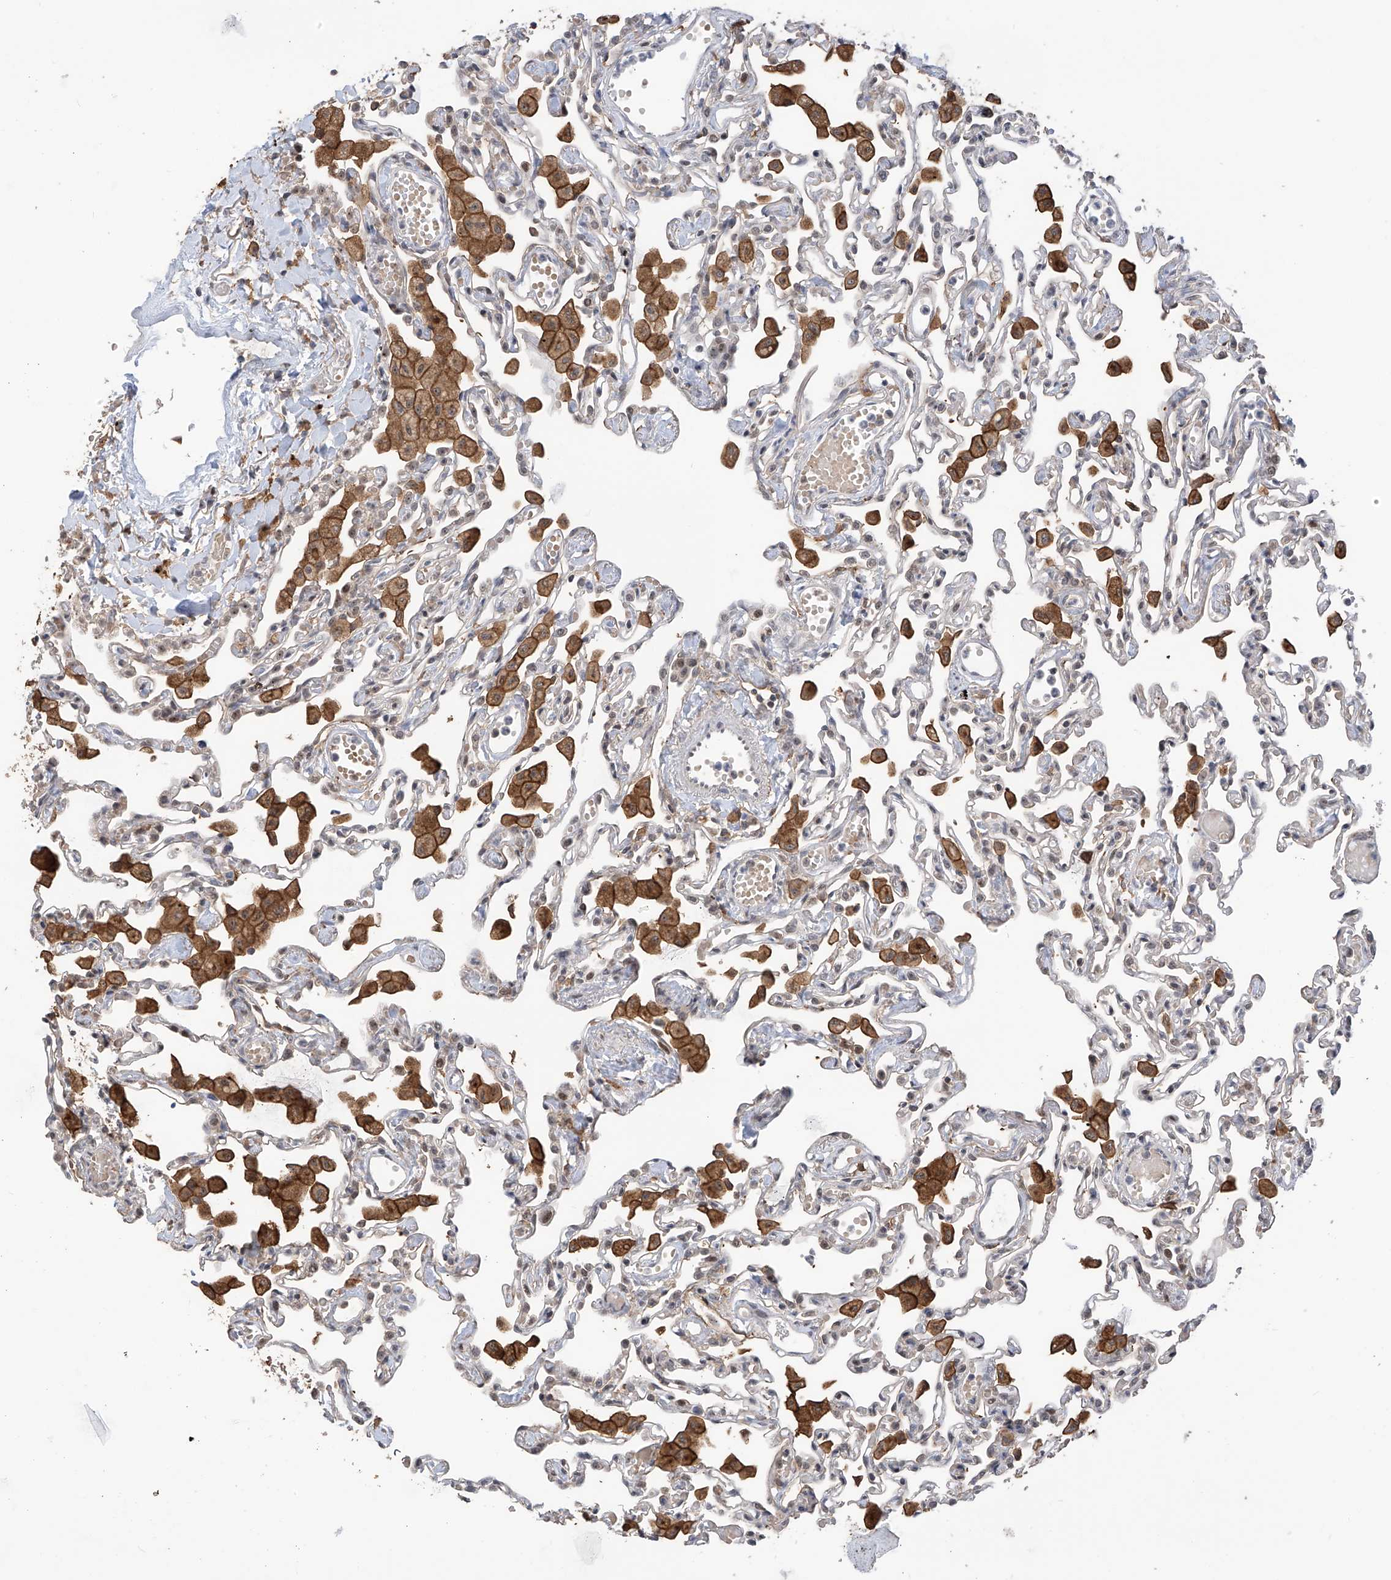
{"staining": {"intensity": "negative", "quantity": "none", "location": "none"}, "tissue": "lung", "cell_type": "Alveolar cells", "image_type": "normal", "snomed": [{"axis": "morphology", "description": "Normal tissue, NOS"}, {"axis": "topography", "description": "Bronchus"}, {"axis": "topography", "description": "Lung"}], "caption": "This is an immunohistochemistry (IHC) photomicrograph of normal lung. There is no staining in alveolar cells.", "gene": "C1orf131", "patient": {"sex": "female", "age": 49}}